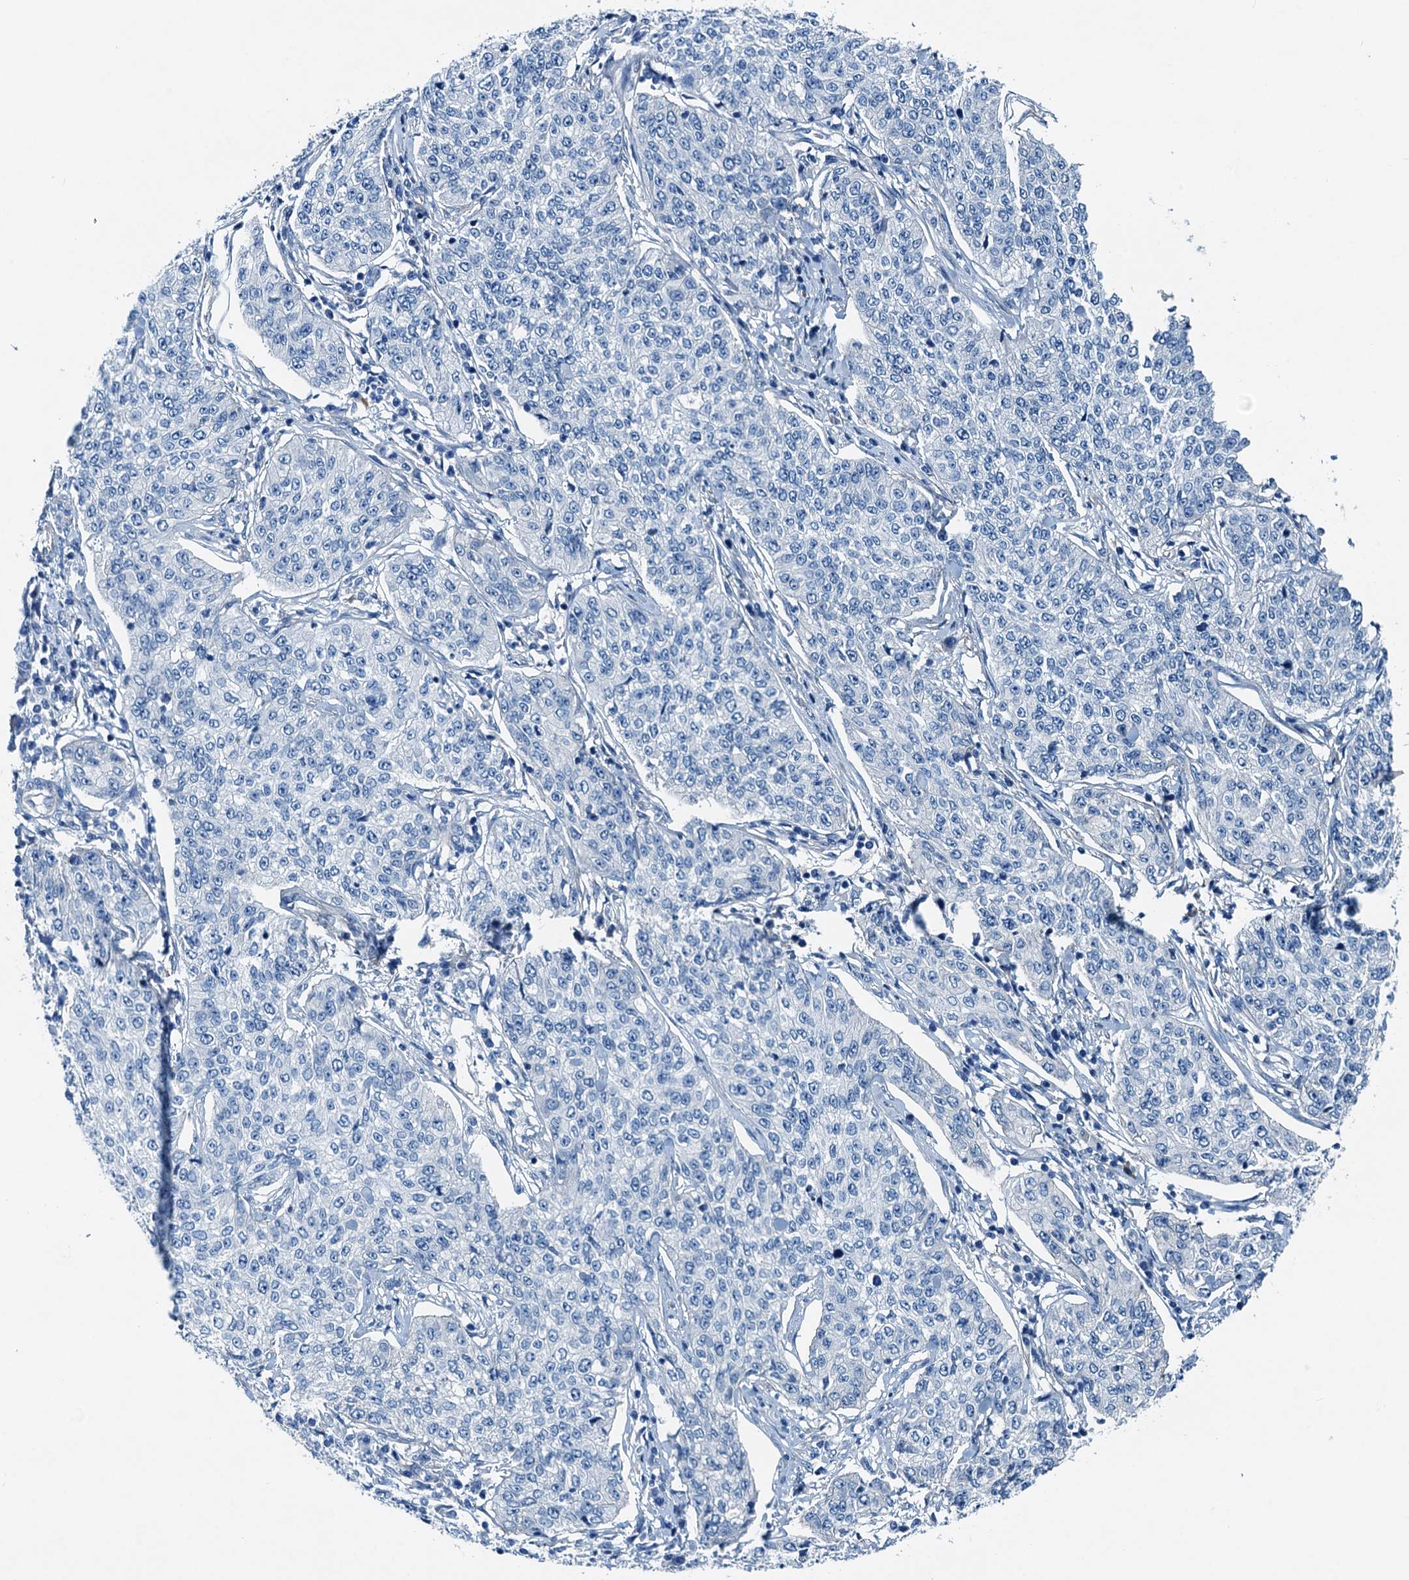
{"staining": {"intensity": "negative", "quantity": "none", "location": "none"}, "tissue": "cervical cancer", "cell_type": "Tumor cells", "image_type": "cancer", "snomed": [{"axis": "morphology", "description": "Squamous cell carcinoma, NOS"}, {"axis": "topography", "description": "Cervix"}], "caption": "Immunohistochemistry photomicrograph of human cervical squamous cell carcinoma stained for a protein (brown), which exhibits no positivity in tumor cells.", "gene": "RAB3IL1", "patient": {"sex": "female", "age": 35}}